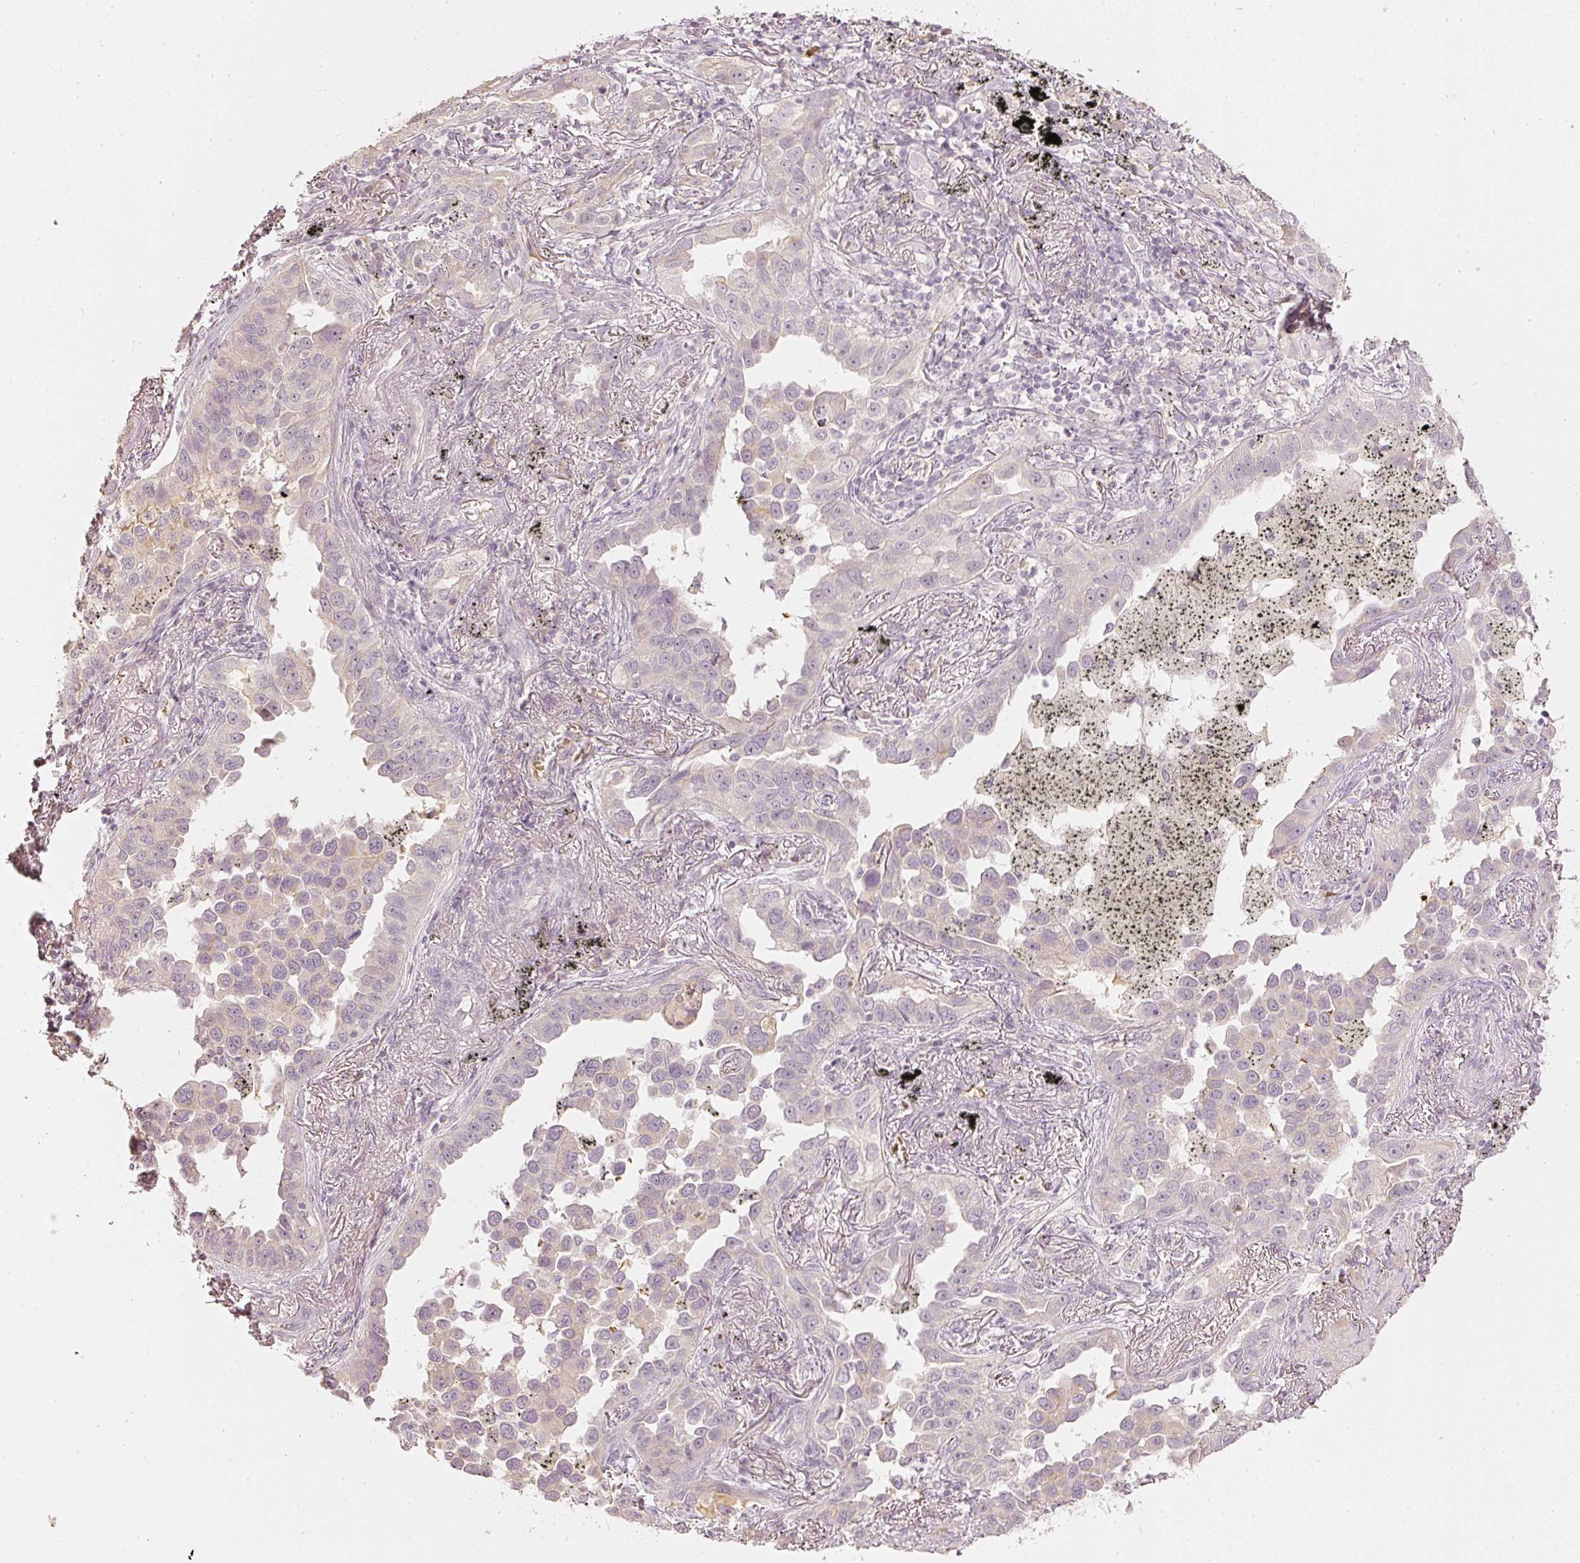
{"staining": {"intensity": "weak", "quantity": "<25%", "location": "cytoplasmic/membranous"}, "tissue": "lung cancer", "cell_type": "Tumor cells", "image_type": "cancer", "snomed": [{"axis": "morphology", "description": "Adenocarcinoma, NOS"}, {"axis": "topography", "description": "Lung"}], "caption": "Protein analysis of adenocarcinoma (lung) displays no significant positivity in tumor cells.", "gene": "GZMA", "patient": {"sex": "male", "age": 67}}